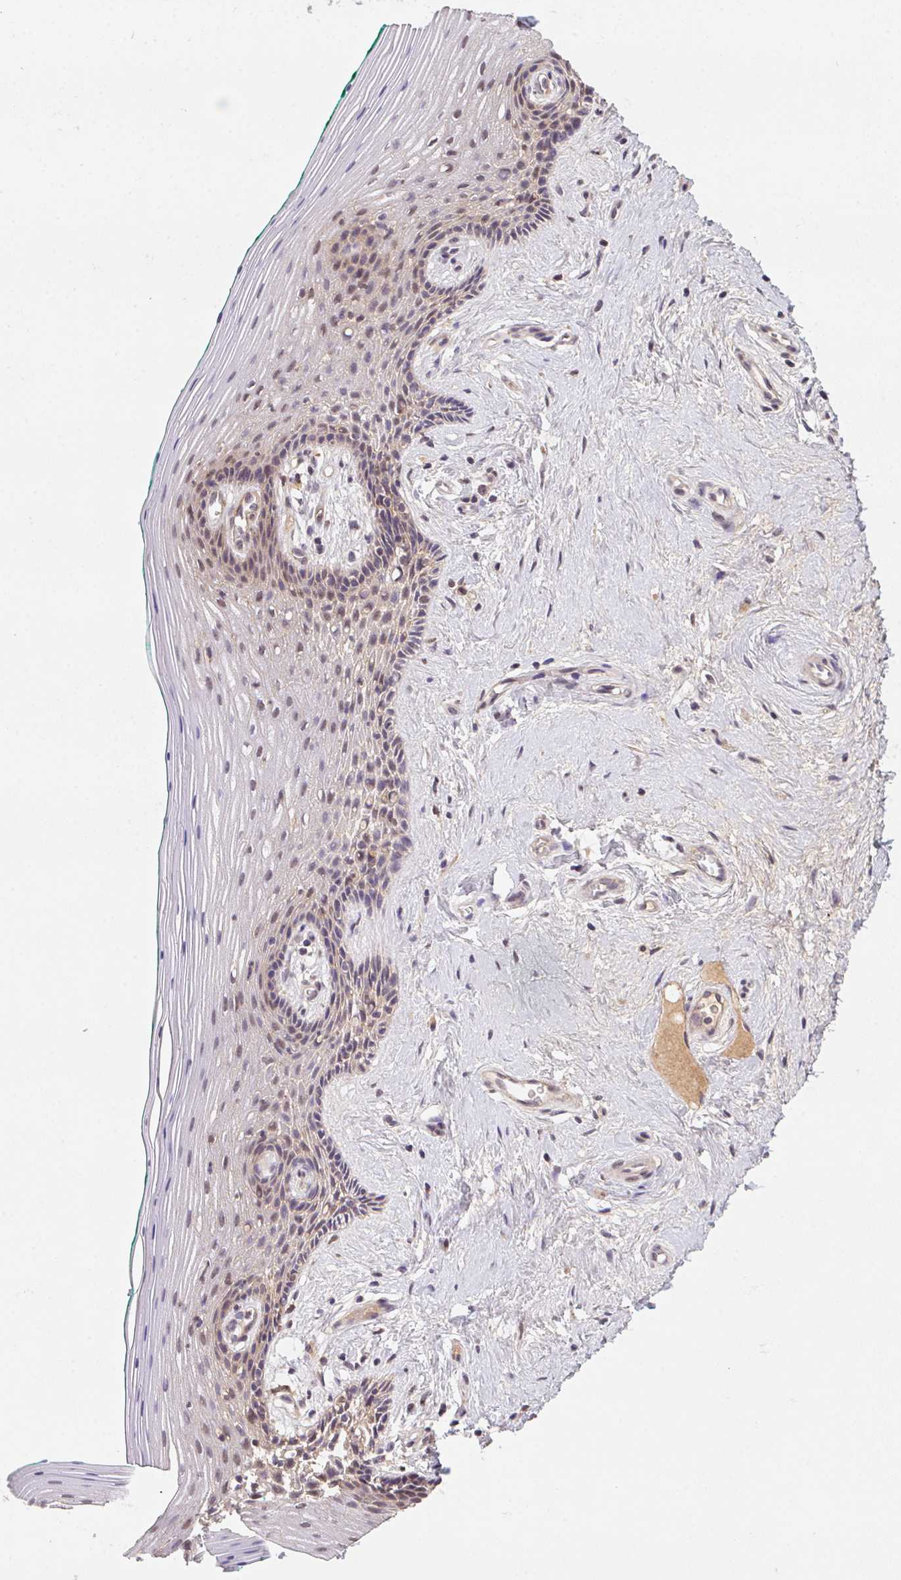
{"staining": {"intensity": "weak", "quantity": "<25%", "location": "cytoplasmic/membranous"}, "tissue": "vagina", "cell_type": "Squamous epithelial cells", "image_type": "normal", "snomed": [{"axis": "morphology", "description": "Normal tissue, NOS"}, {"axis": "topography", "description": "Vagina"}], "caption": "This is an immunohistochemistry (IHC) micrograph of normal vagina. There is no positivity in squamous epithelial cells.", "gene": "SLC52A2", "patient": {"sex": "female", "age": 45}}